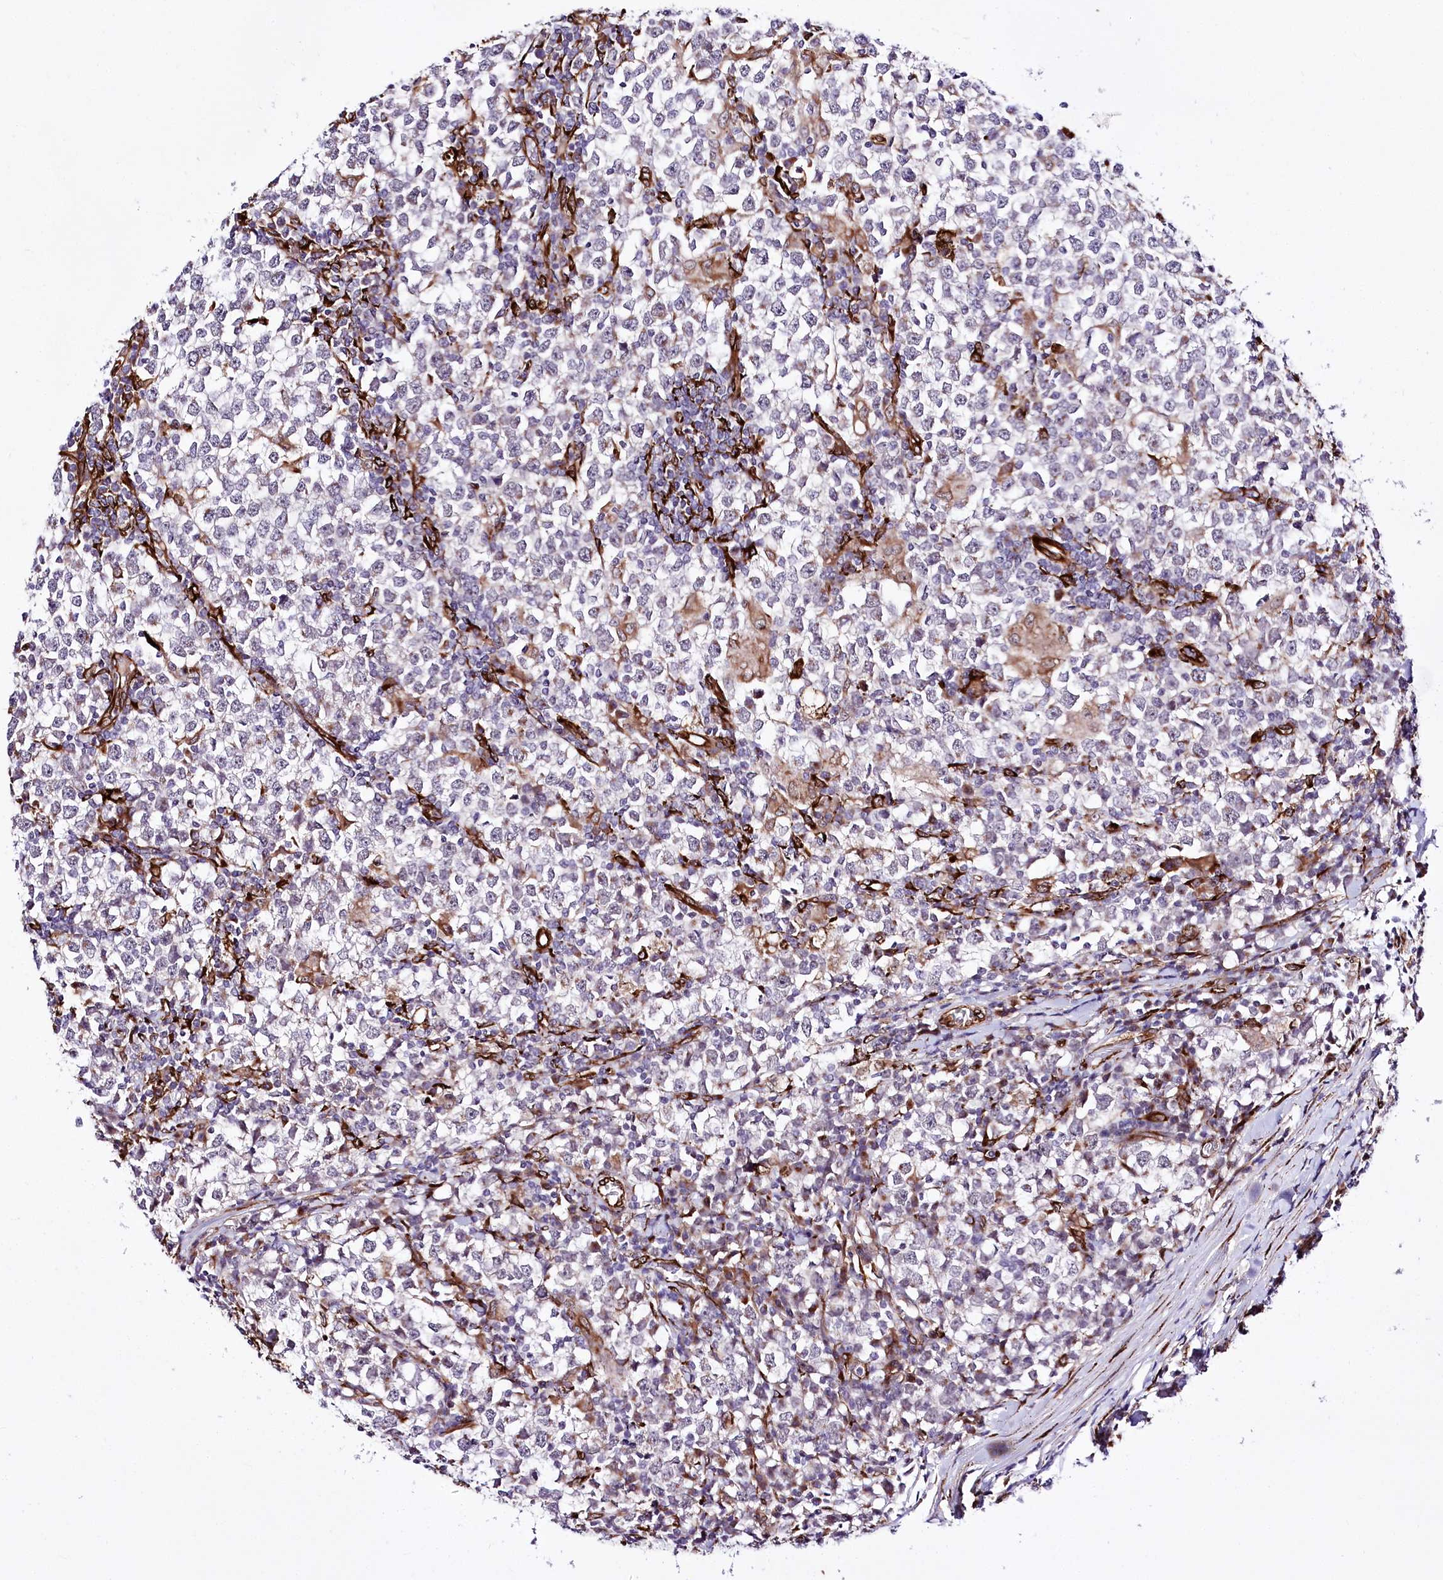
{"staining": {"intensity": "negative", "quantity": "none", "location": "none"}, "tissue": "testis cancer", "cell_type": "Tumor cells", "image_type": "cancer", "snomed": [{"axis": "morphology", "description": "Seminoma, NOS"}, {"axis": "topography", "description": "Testis"}], "caption": "There is no significant positivity in tumor cells of testis cancer. (DAB (3,3'-diaminobenzidine) IHC with hematoxylin counter stain).", "gene": "WWC1", "patient": {"sex": "male", "age": 65}}